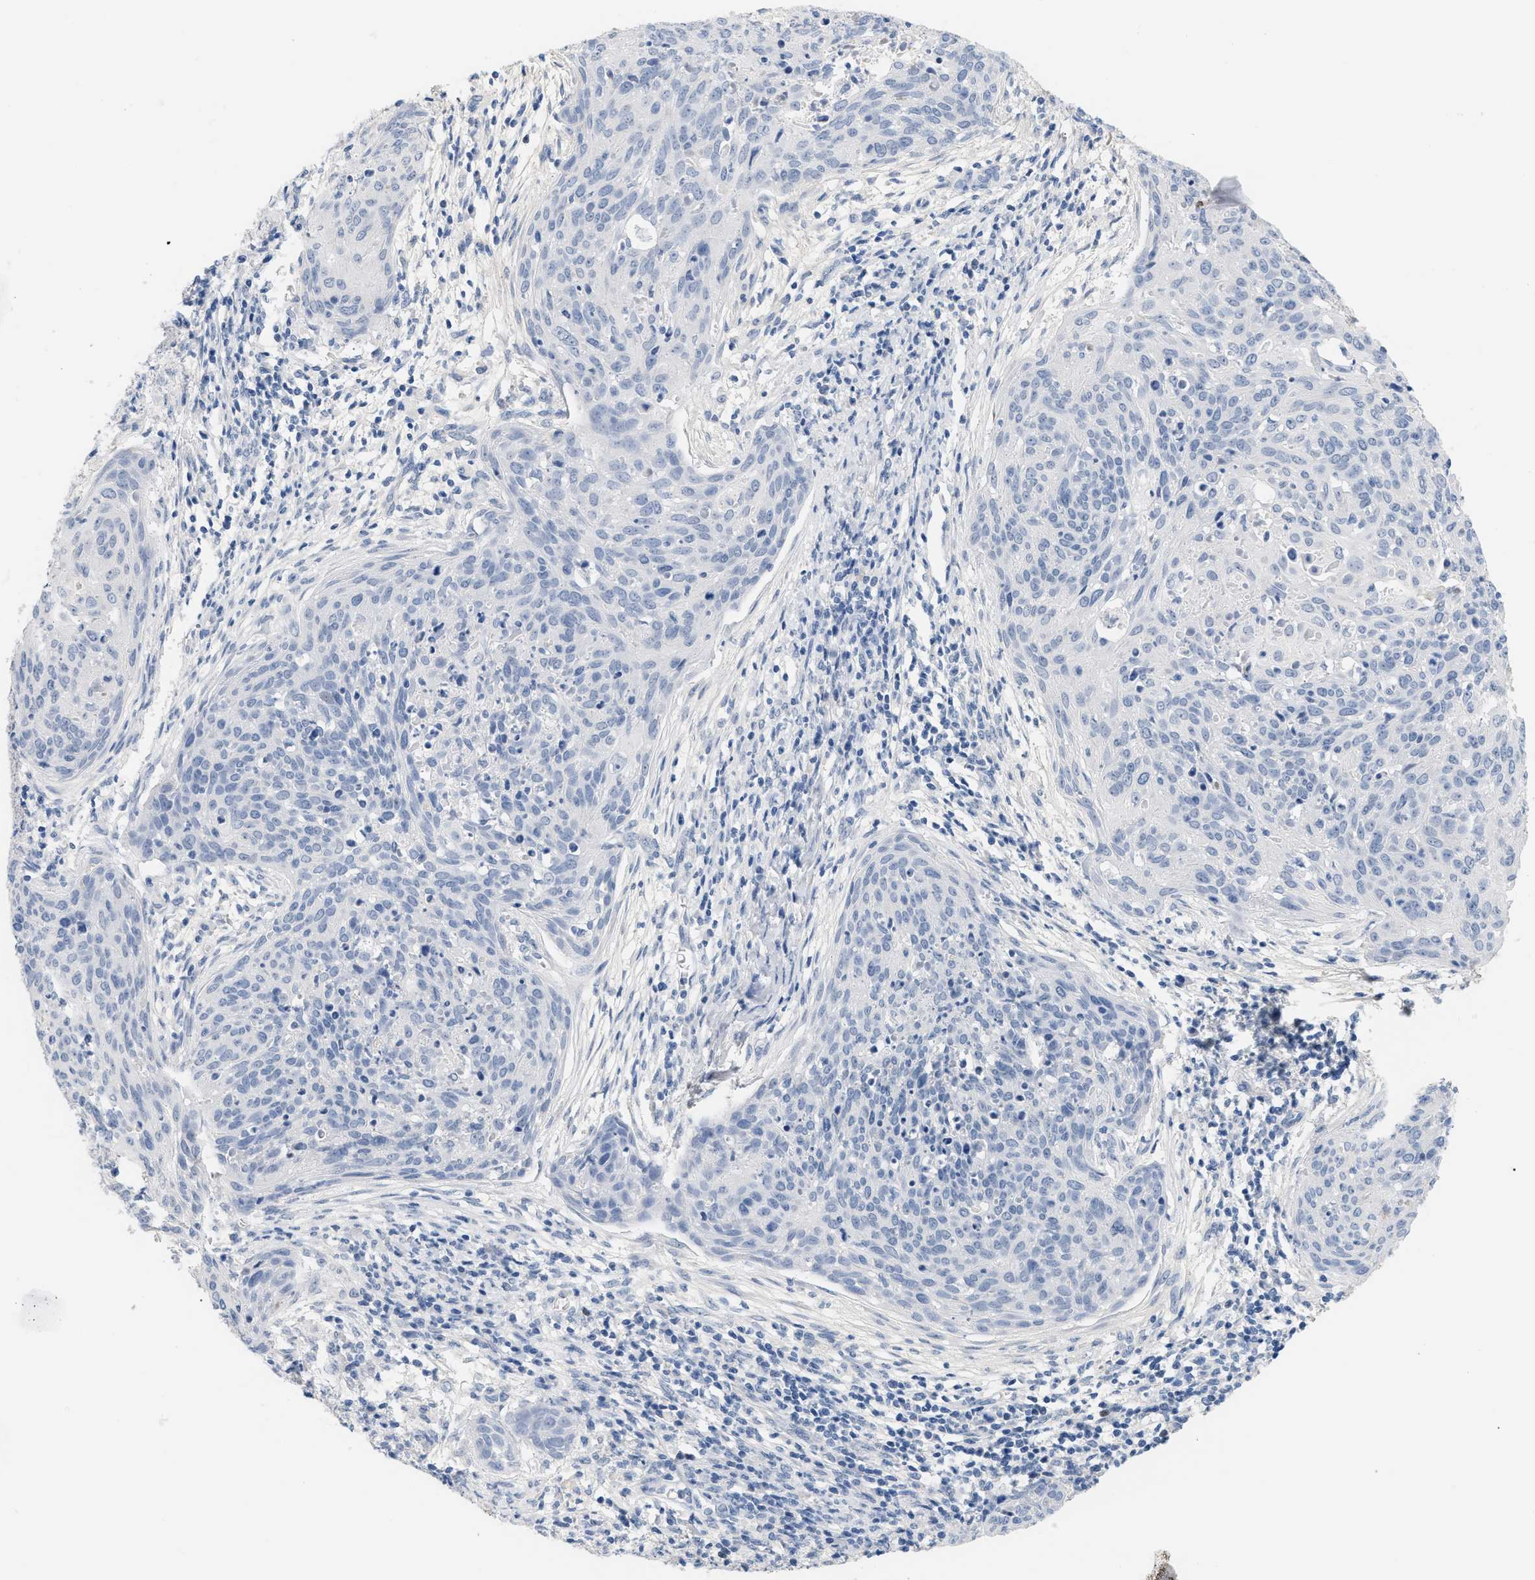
{"staining": {"intensity": "negative", "quantity": "none", "location": "none"}, "tissue": "cervical cancer", "cell_type": "Tumor cells", "image_type": "cancer", "snomed": [{"axis": "morphology", "description": "Squamous cell carcinoma, NOS"}, {"axis": "topography", "description": "Cervix"}], "caption": "IHC of squamous cell carcinoma (cervical) displays no positivity in tumor cells.", "gene": "CFH", "patient": {"sex": "female", "age": 38}}